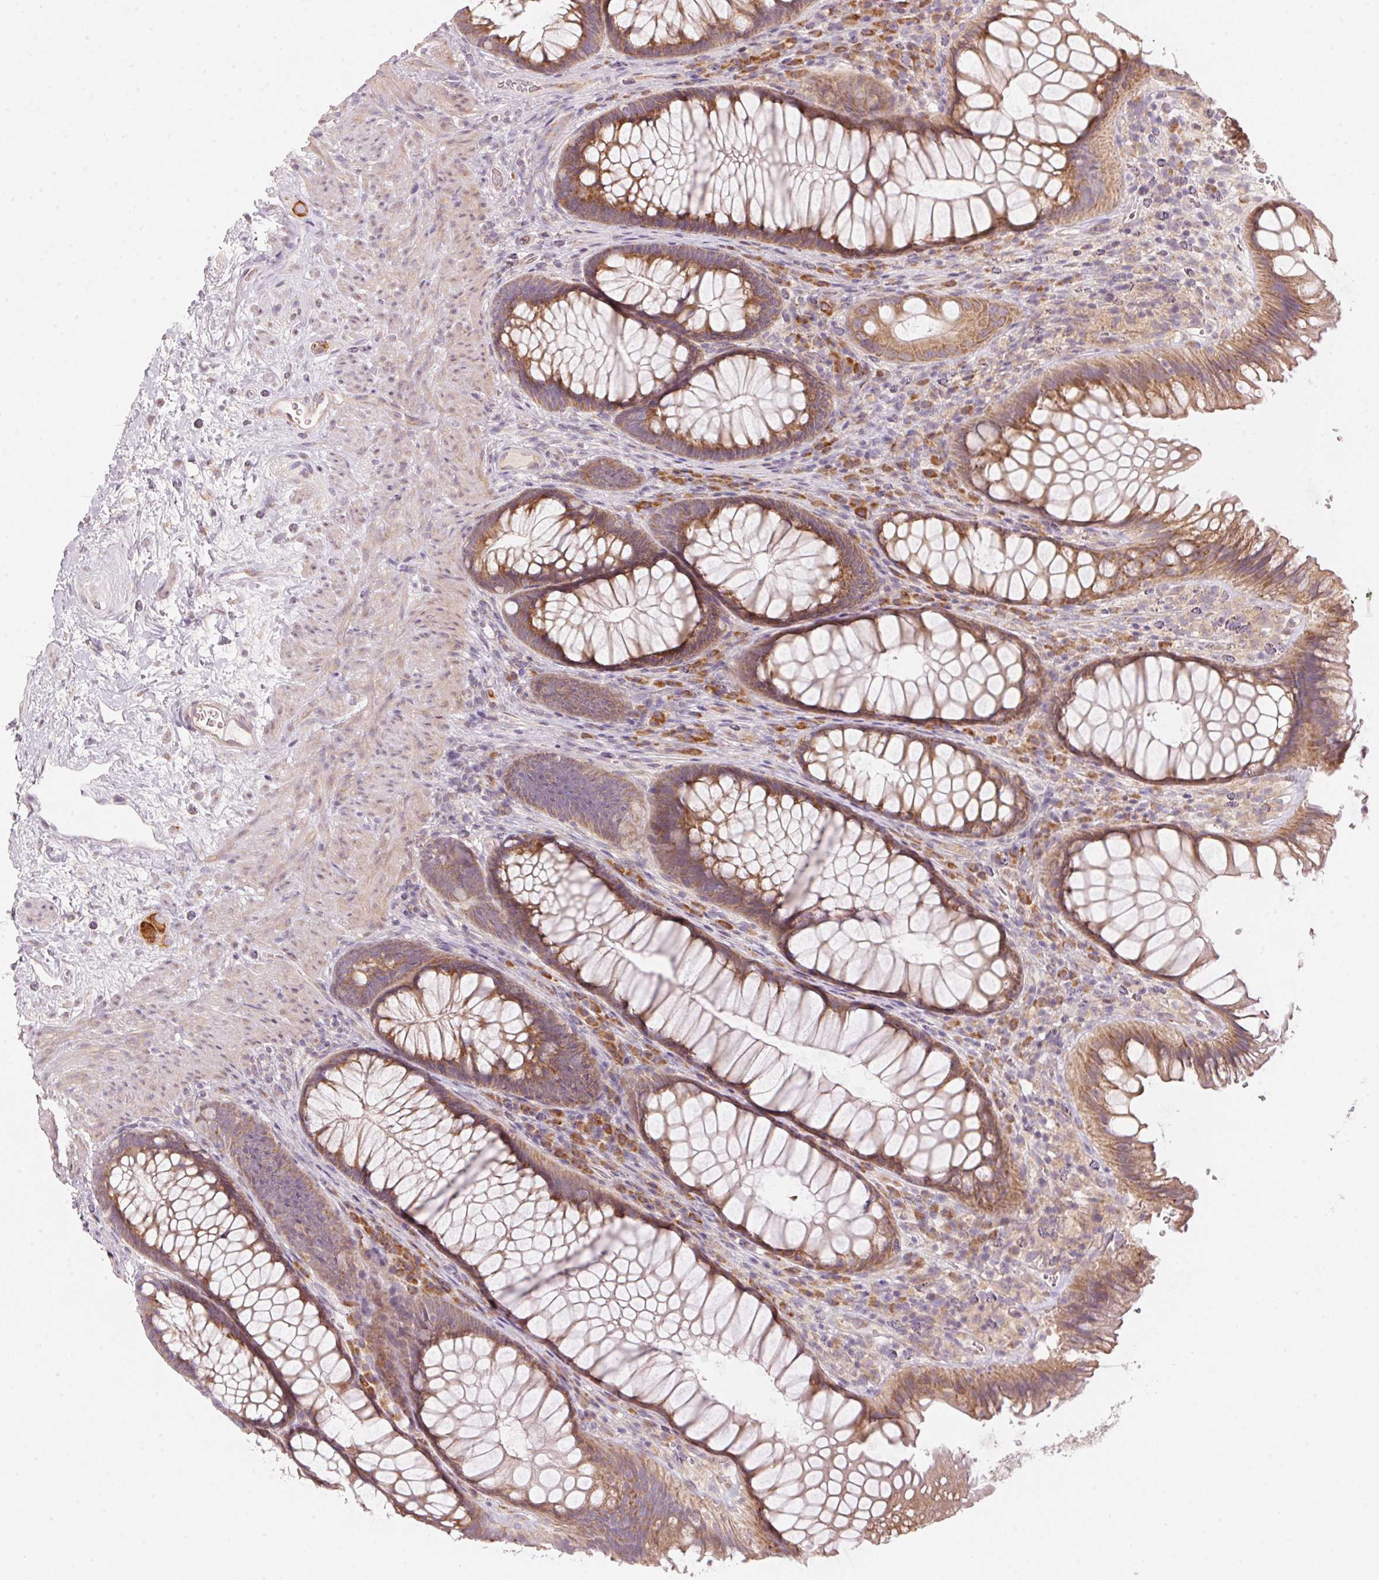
{"staining": {"intensity": "moderate", "quantity": ">75%", "location": "cytoplasmic/membranous"}, "tissue": "rectum", "cell_type": "Glandular cells", "image_type": "normal", "snomed": [{"axis": "morphology", "description": "Normal tissue, NOS"}, {"axis": "topography", "description": "Smooth muscle"}, {"axis": "topography", "description": "Rectum"}], "caption": "Protein analysis of unremarkable rectum exhibits moderate cytoplasmic/membranous positivity in about >75% of glandular cells.", "gene": "BLOC1S2", "patient": {"sex": "male", "age": 53}}